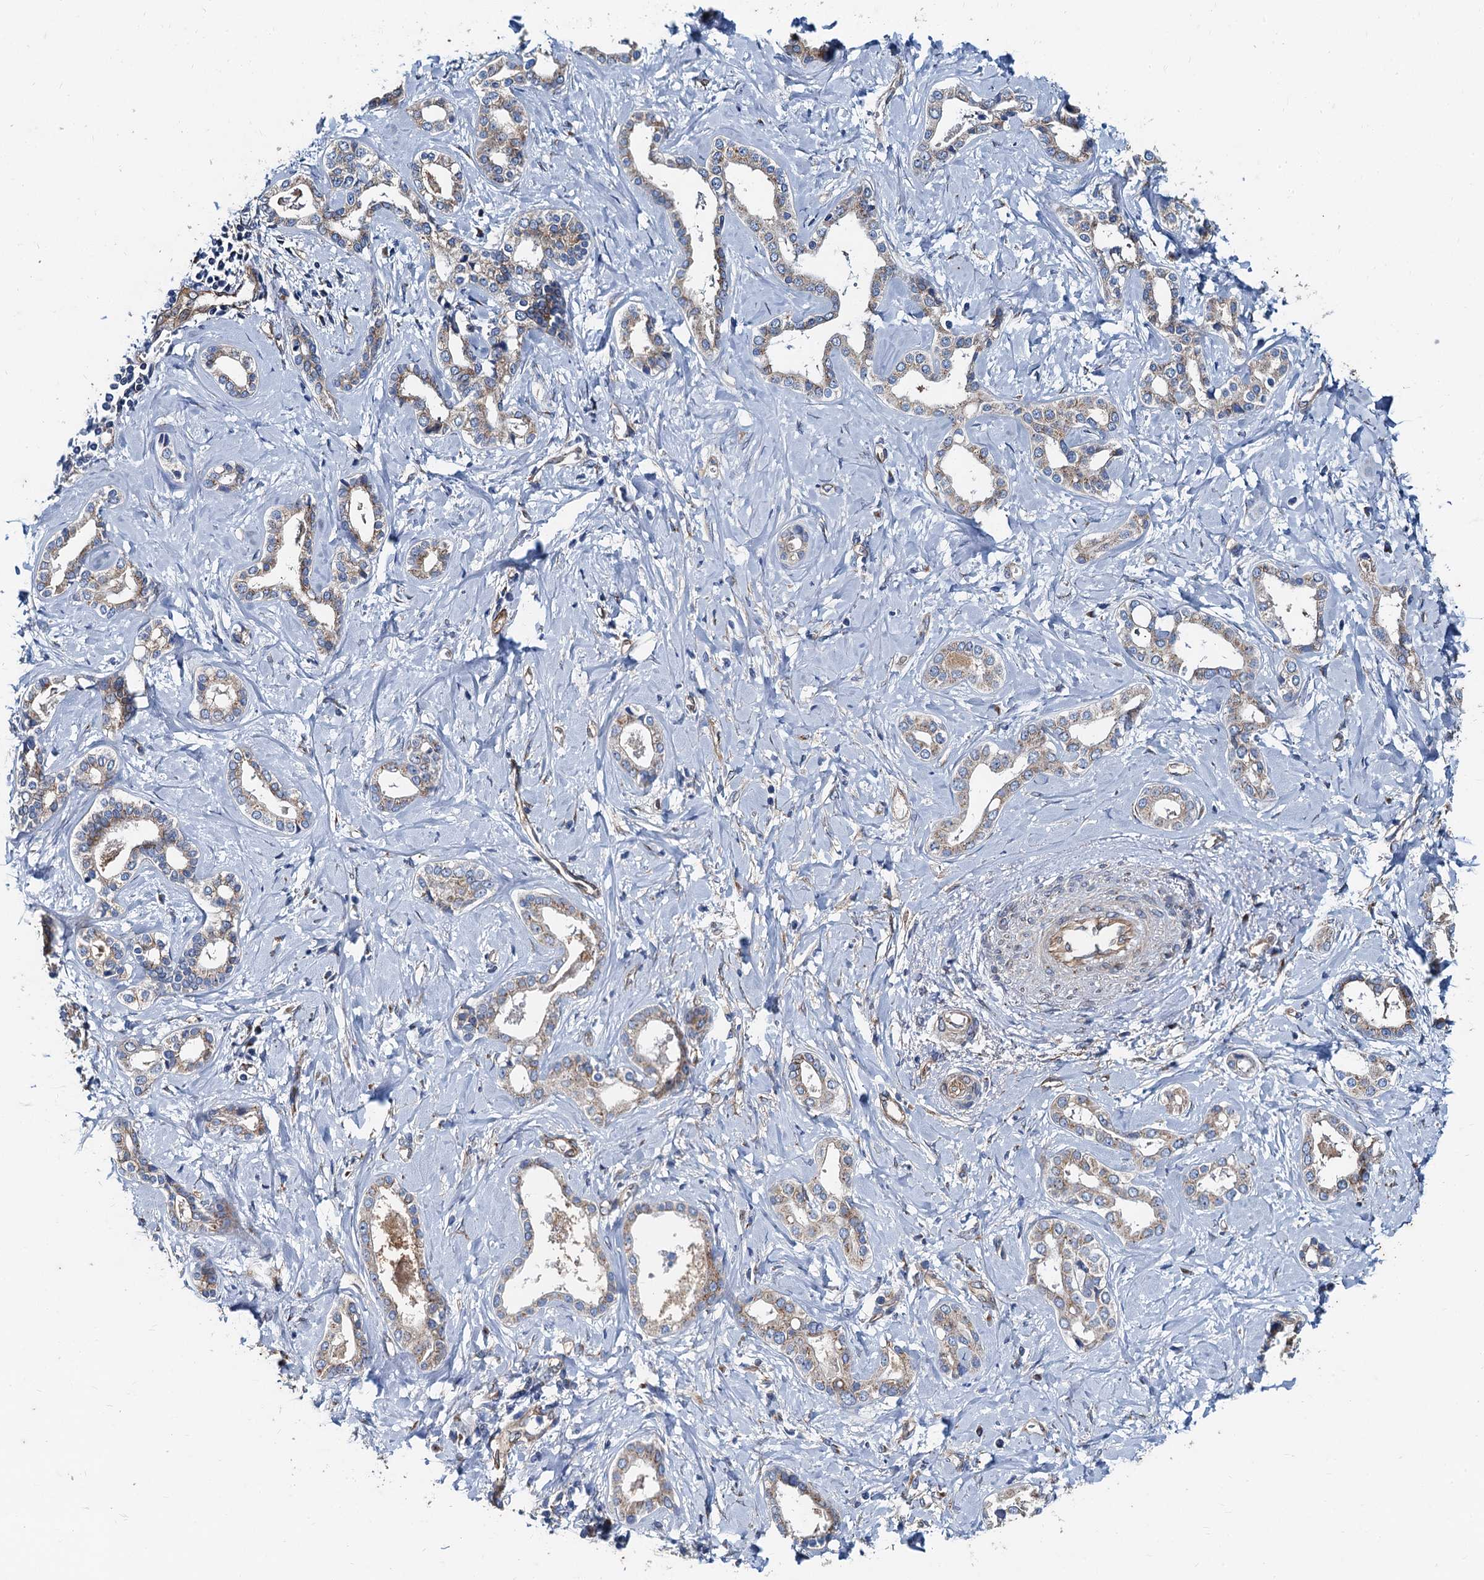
{"staining": {"intensity": "weak", "quantity": "25%-75%", "location": "cytoplasmic/membranous"}, "tissue": "liver cancer", "cell_type": "Tumor cells", "image_type": "cancer", "snomed": [{"axis": "morphology", "description": "Carcinoma, Hepatocellular, NOS"}, {"axis": "topography", "description": "Liver"}], "caption": "Tumor cells demonstrate low levels of weak cytoplasmic/membranous staining in approximately 25%-75% of cells in human liver cancer. (DAB IHC with brightfield microscopy, high magnification).", "gene": "NGRN", "patient": {"sex": "female", "age": 73}}